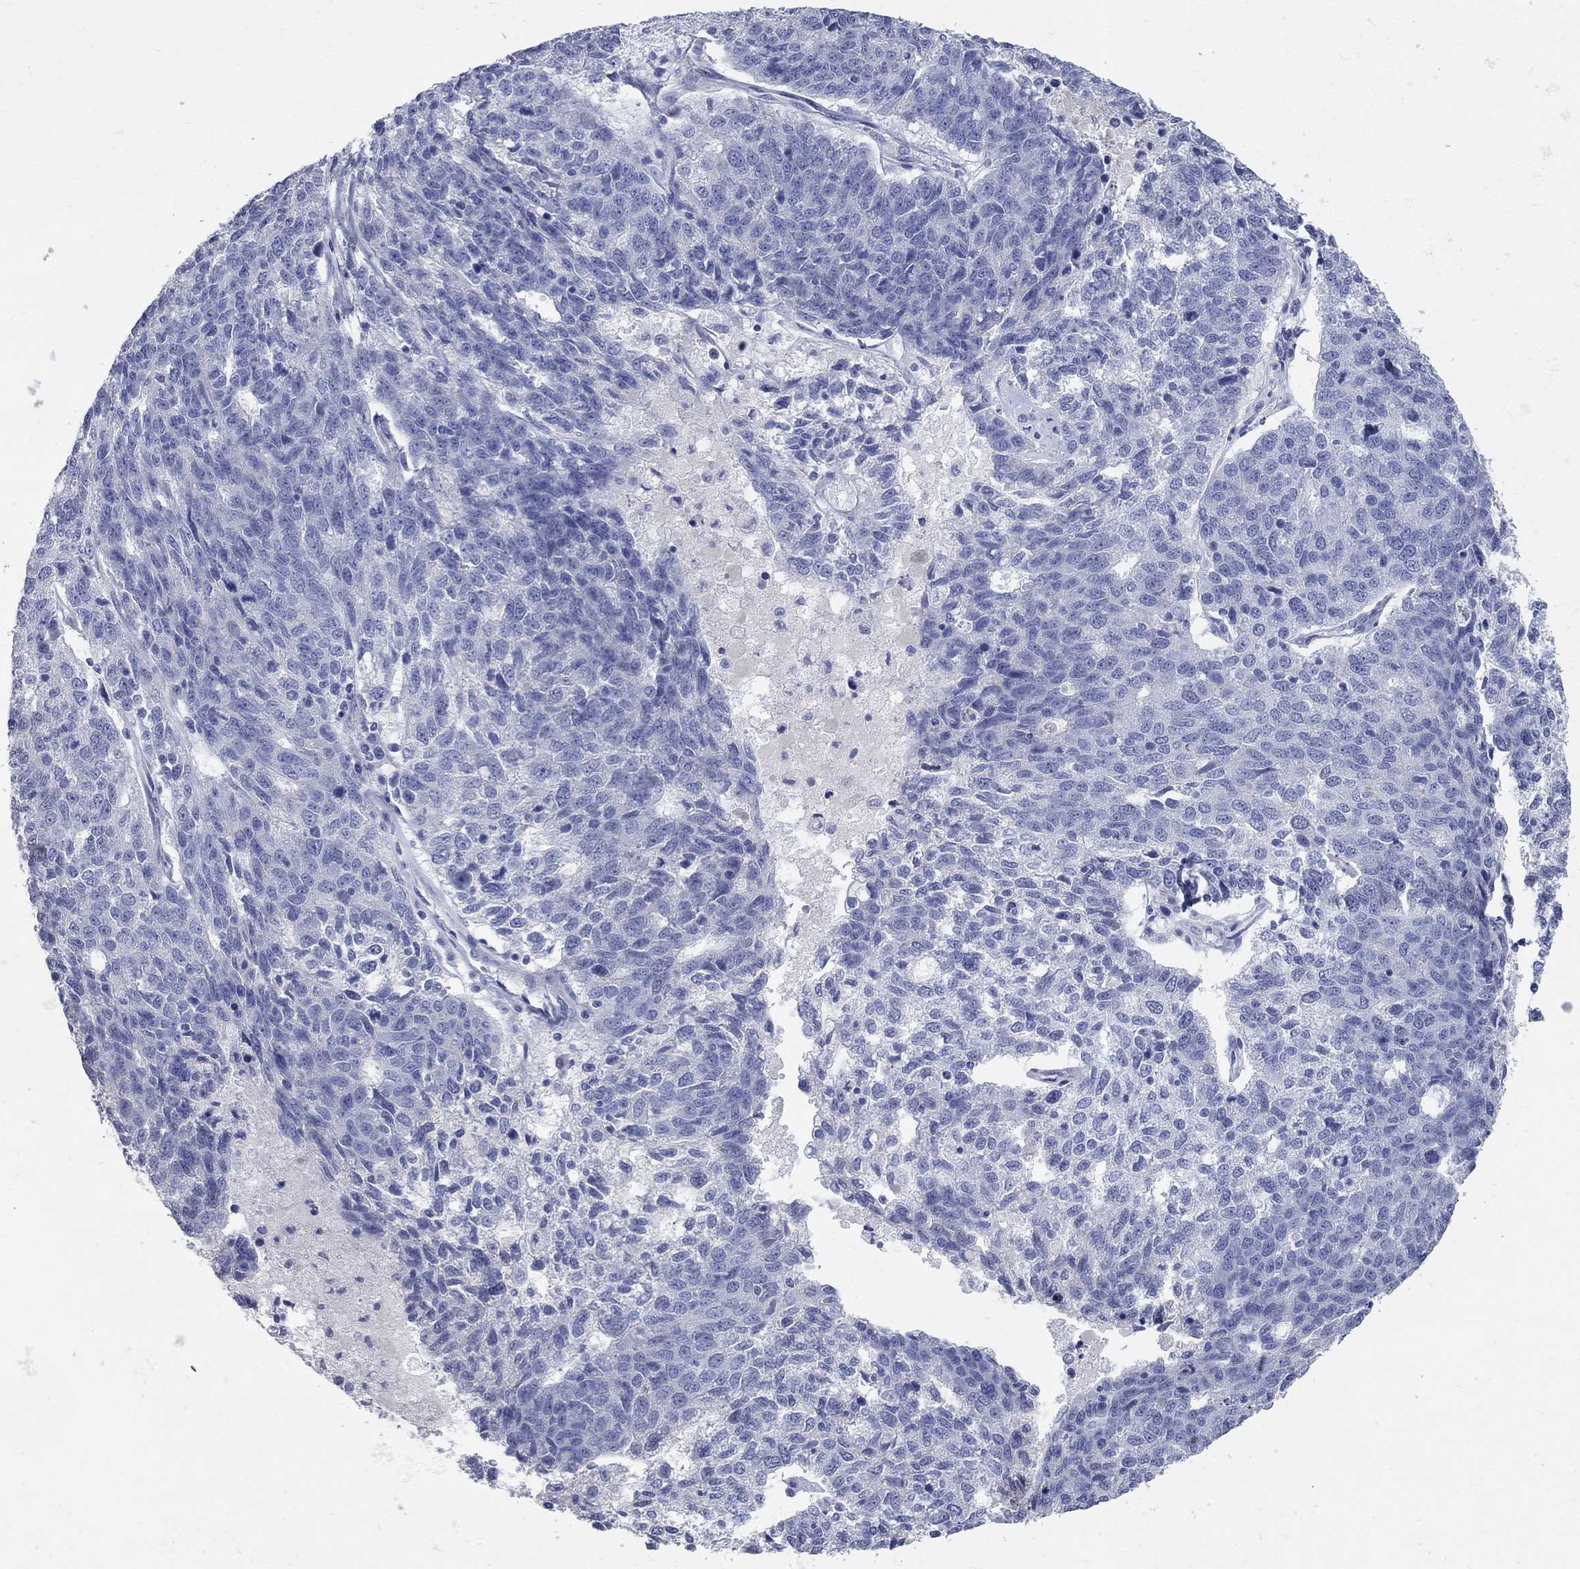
{"staining": {"intensity": "negative", "quantity": "none", "location": "none"}, "tissue": "ovarian cancer", "cell_type": "Tumor cells", "image_type": "cancer", "snomed": [{"axis": "morphology", "description": "Cystadenocarcinoma, serous, NOS"}, {"axis": "topography", "description": "Ovary"}], "caption": "Immunohistochemical staining of human ovarian cancer shows no significant positivity in tumor cells. The staining was performed using DAB to visualize the protein expression in brown, while the nuclei were stained in blue with hematoxylin (Magnification: 20x).", "gene": "AOX1", "patient": {"sex": "female", "age": 71}}